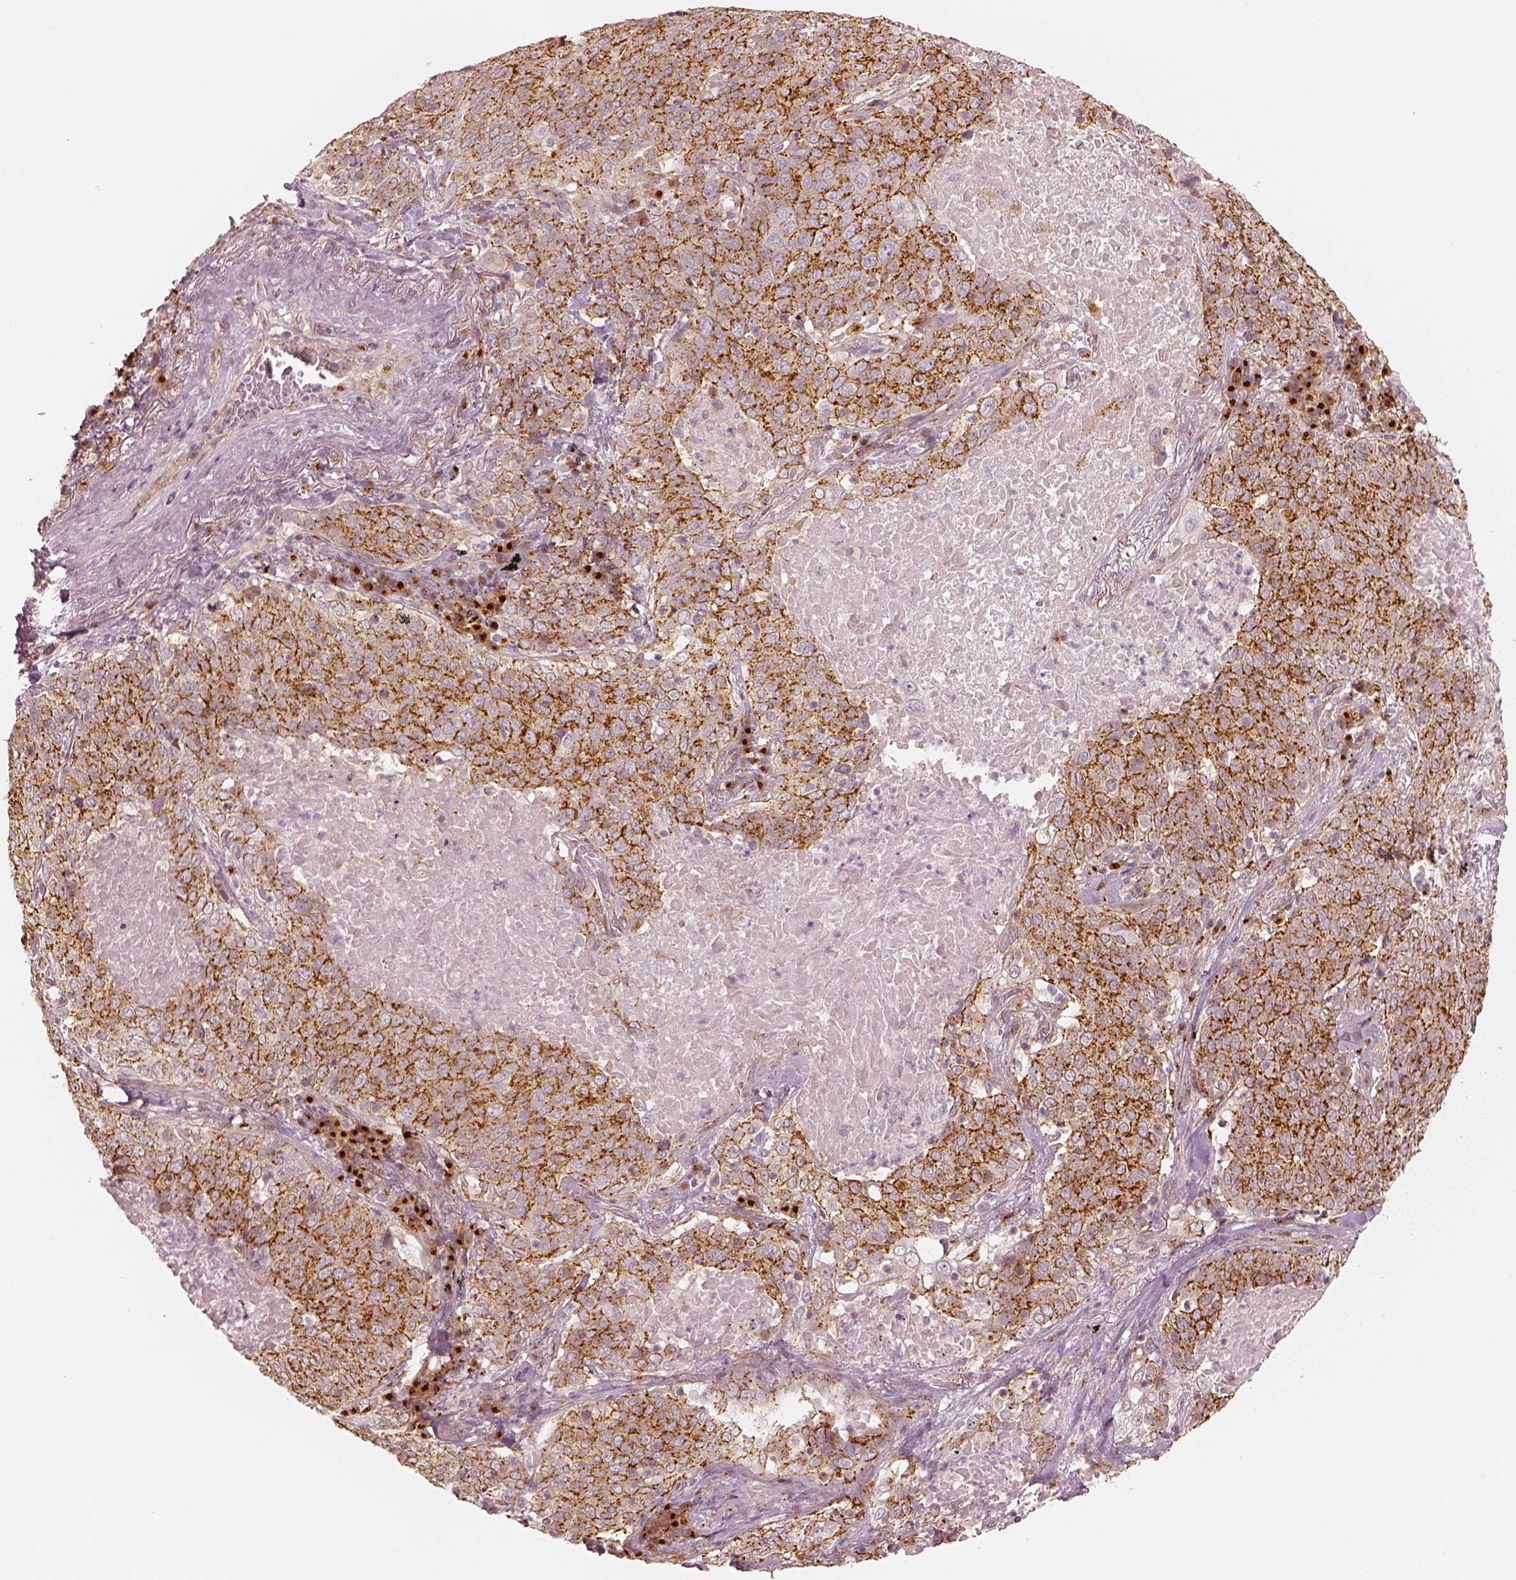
{"staining": {"intensity": "moderate", "quantity": "25%-75%", "location": "cytoplasmic/membranous"}, "tissue": "lung cancer", "cell_type": "Tumor cells", "image_type": "cancer", "snomed": [{"axis": "morphology", "description": "Squamous cell carcinoma, NOS"}, {"axis": "topography", "description": "Lung"}], "caption": "Tumor cells exhibit medium levels of moderate cytoplasmic/membranous staining in approximately 25%-75% of cells in lung cancer.", "gene": "GORASP2", "patient": {"sex": "male", "age": 82}}